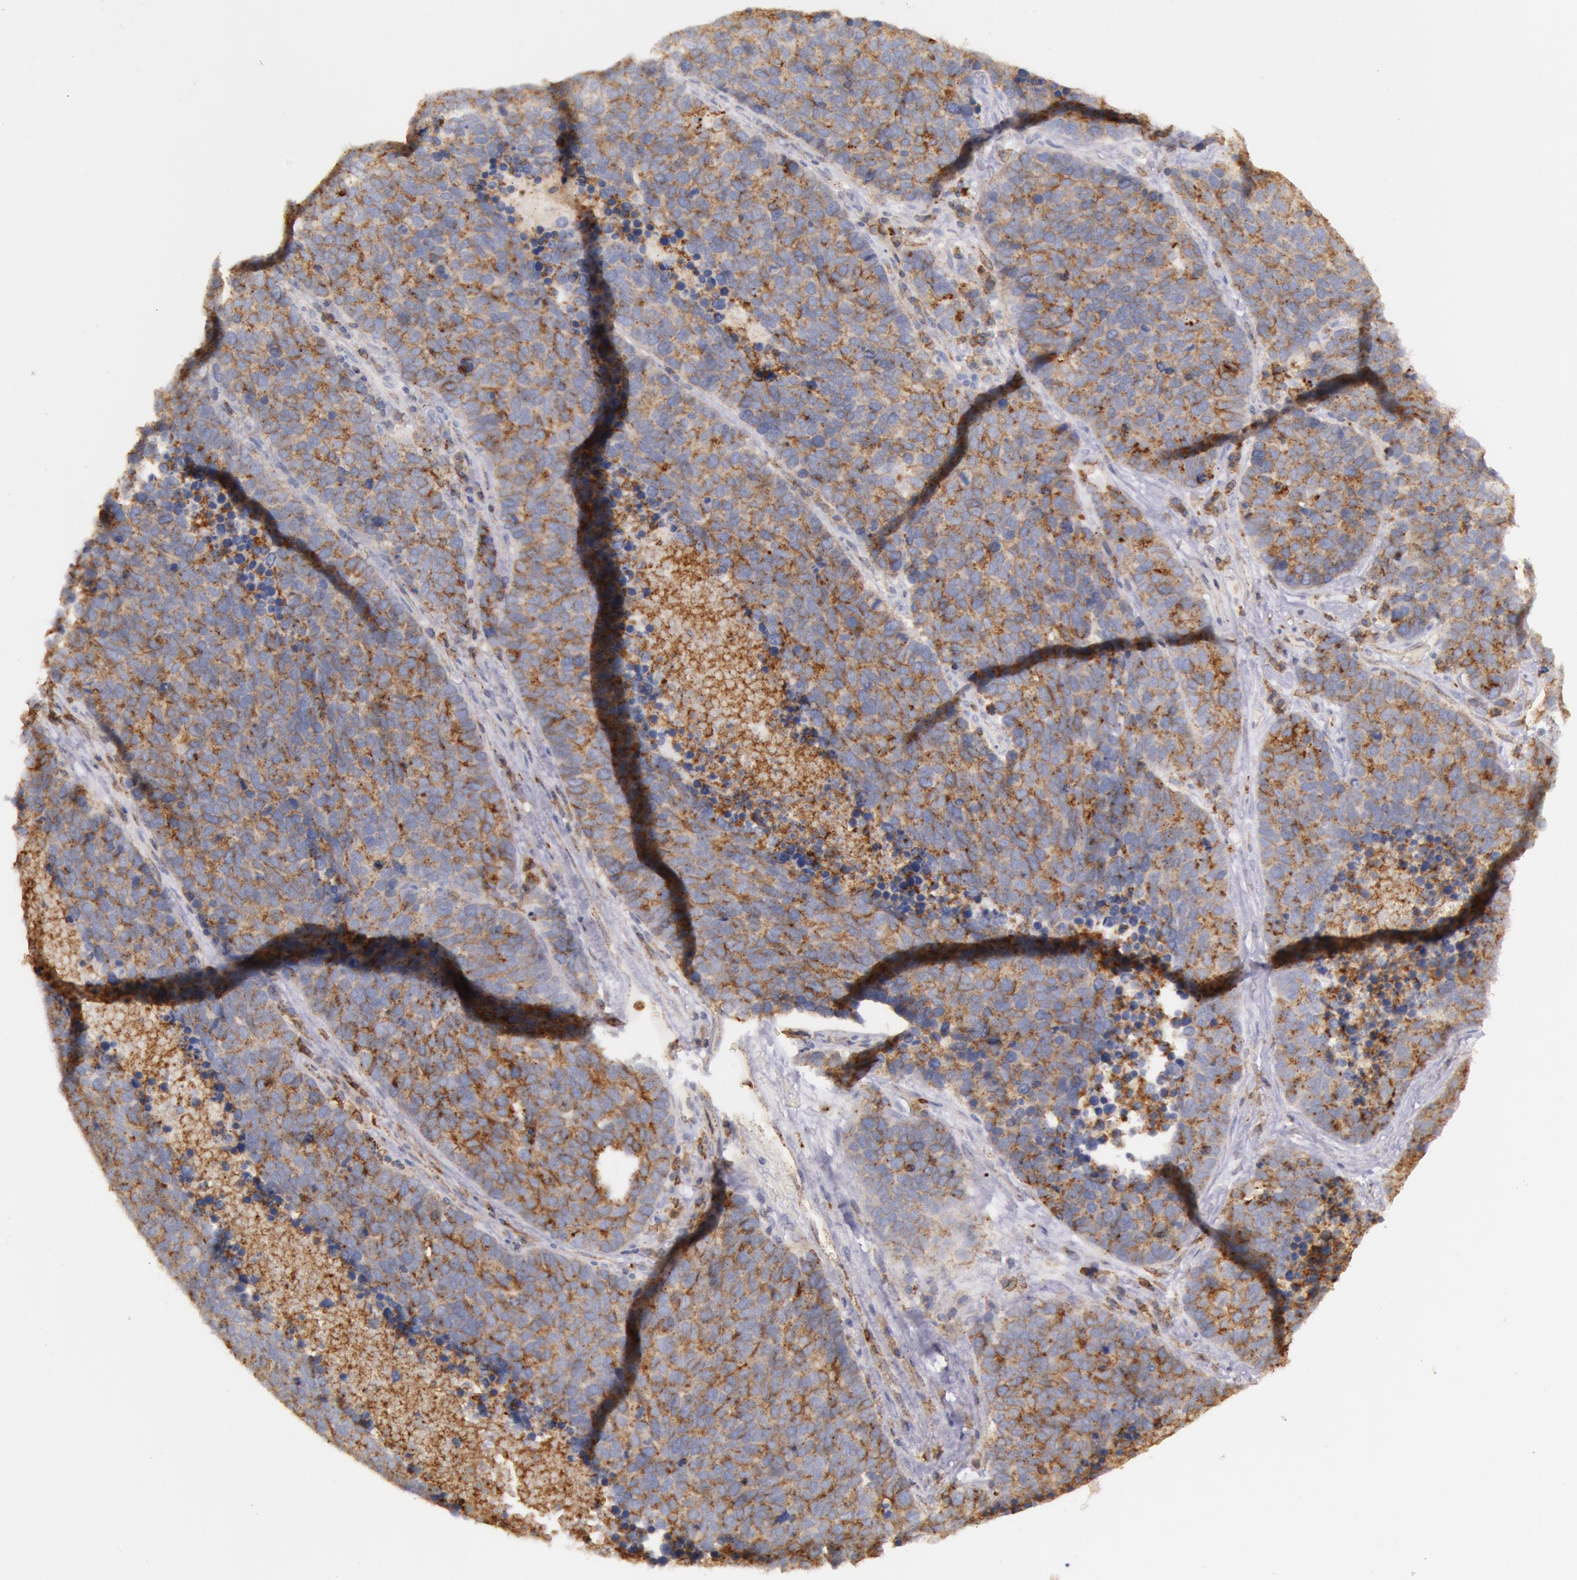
{"staining": {"intensity": "moderate", "quantity": ">75%", "location": "cytoplasmic/membranous"}, "tissue": "lung cancer", "cell_type": "Tumor cells", "image_type": "cancer", "snomed": [{"axis": "morphology", "description": "Neoplasm, malignant, NOS"}, {"axis": "topography", "description": "Lung"}], "caption": "Moderate cytoplasmic/membranous positivity for a protein is identified in approximately >75% of tumor cells of malignant neoplasm (lung) using immunohistochemistry (IHC).", "gene": "FLOT2", "patient": {"sex": "female", "age": 75}}